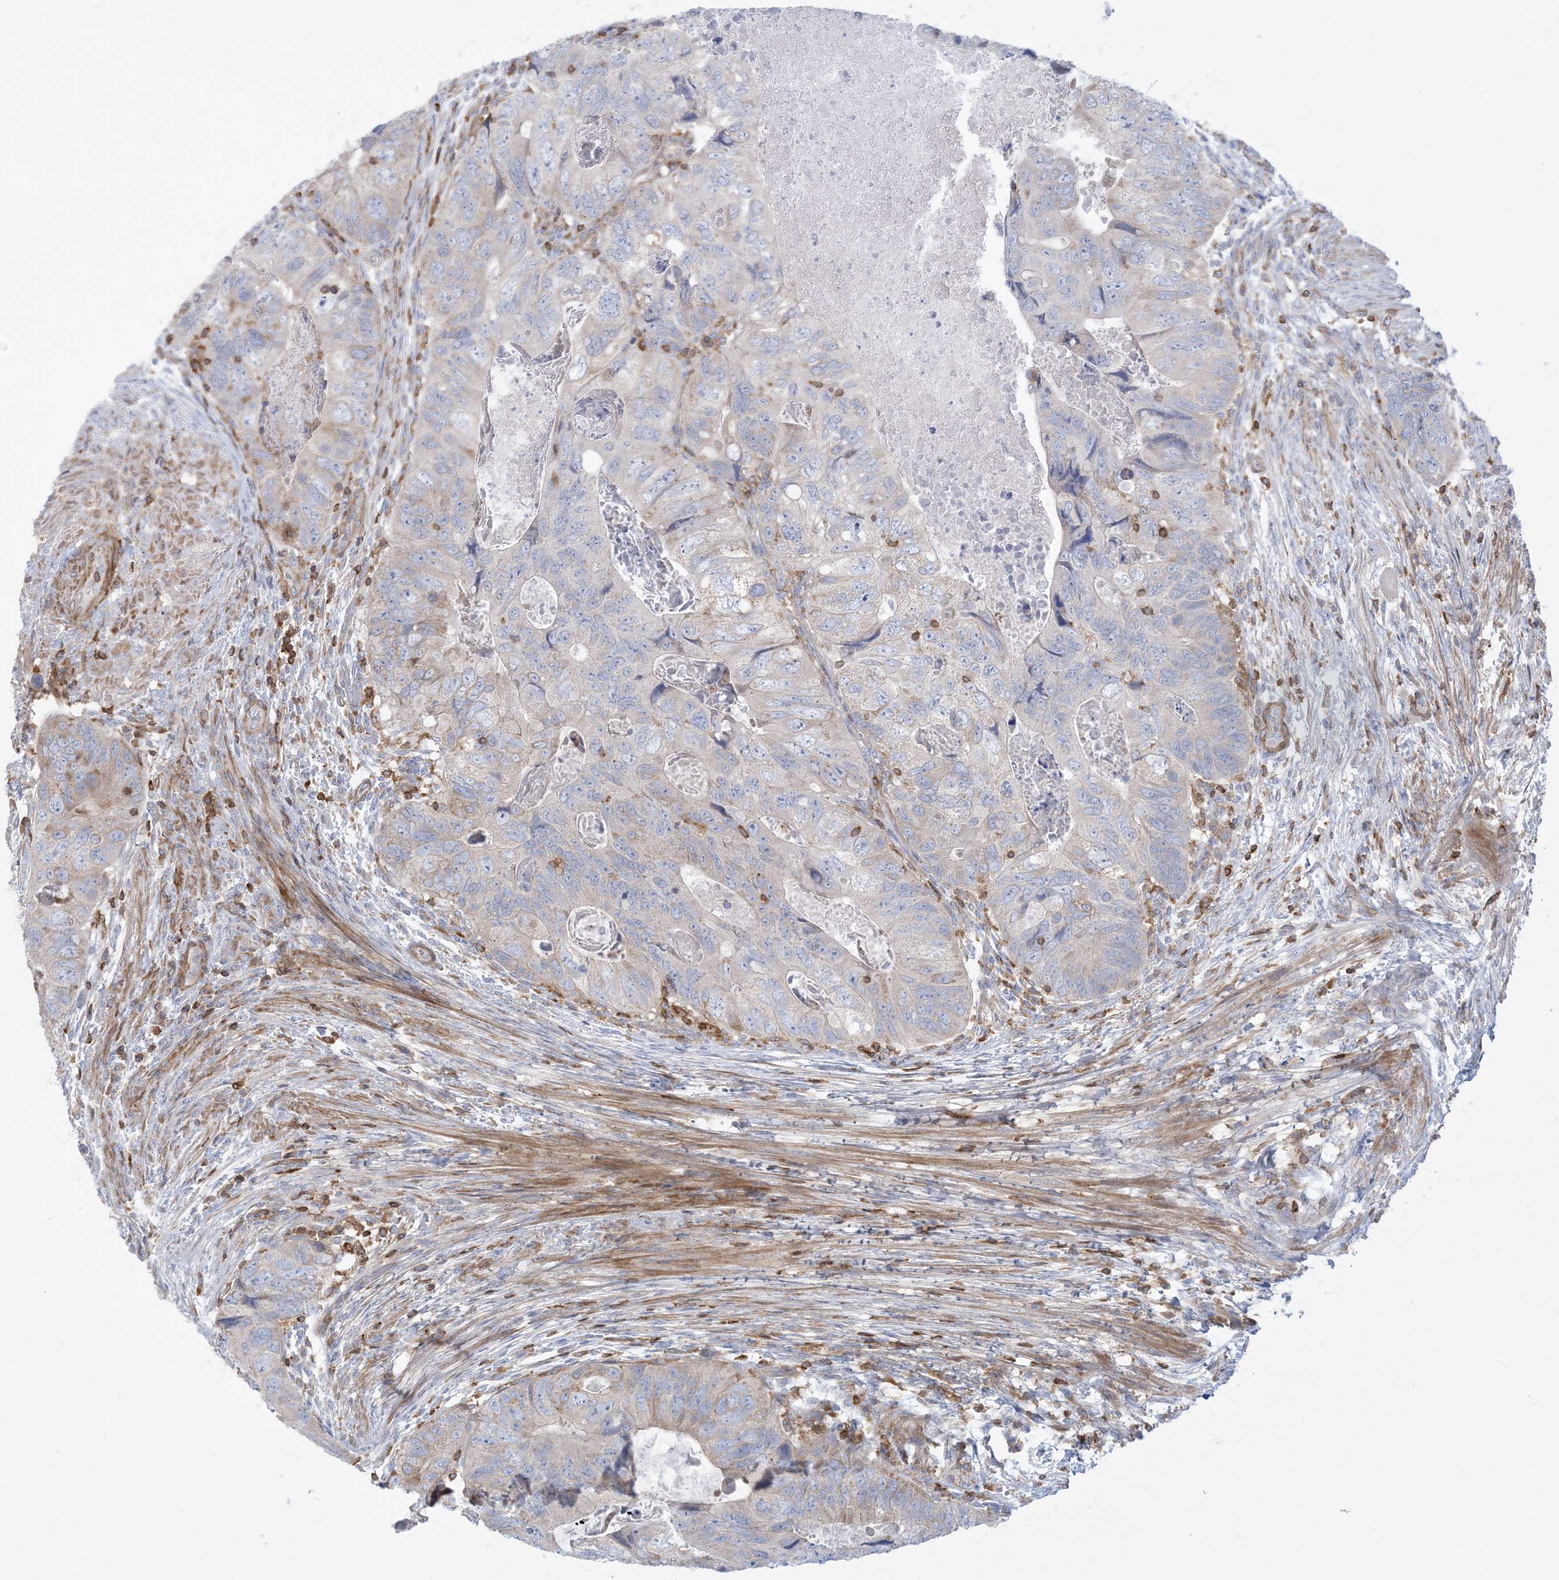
{"staining": {"intensity": "negative", "quantity": "none", "location": "none"}, "tissue": "colorectal cancer", "cell_type": "Tumor cells", "image_type": "cancer", "snomed": [{"axis": "morphology", "description": "Adenocarcinoma, NOS"}, {"axis": "topography", "description": "Rectum"}], "caption": "Immunohistochemical staining of human colorectal cancer reveals no significant positivity in tumor cells.", "gene": "ARHGAP30", "patient": {"sex": "male", "age": 63}}